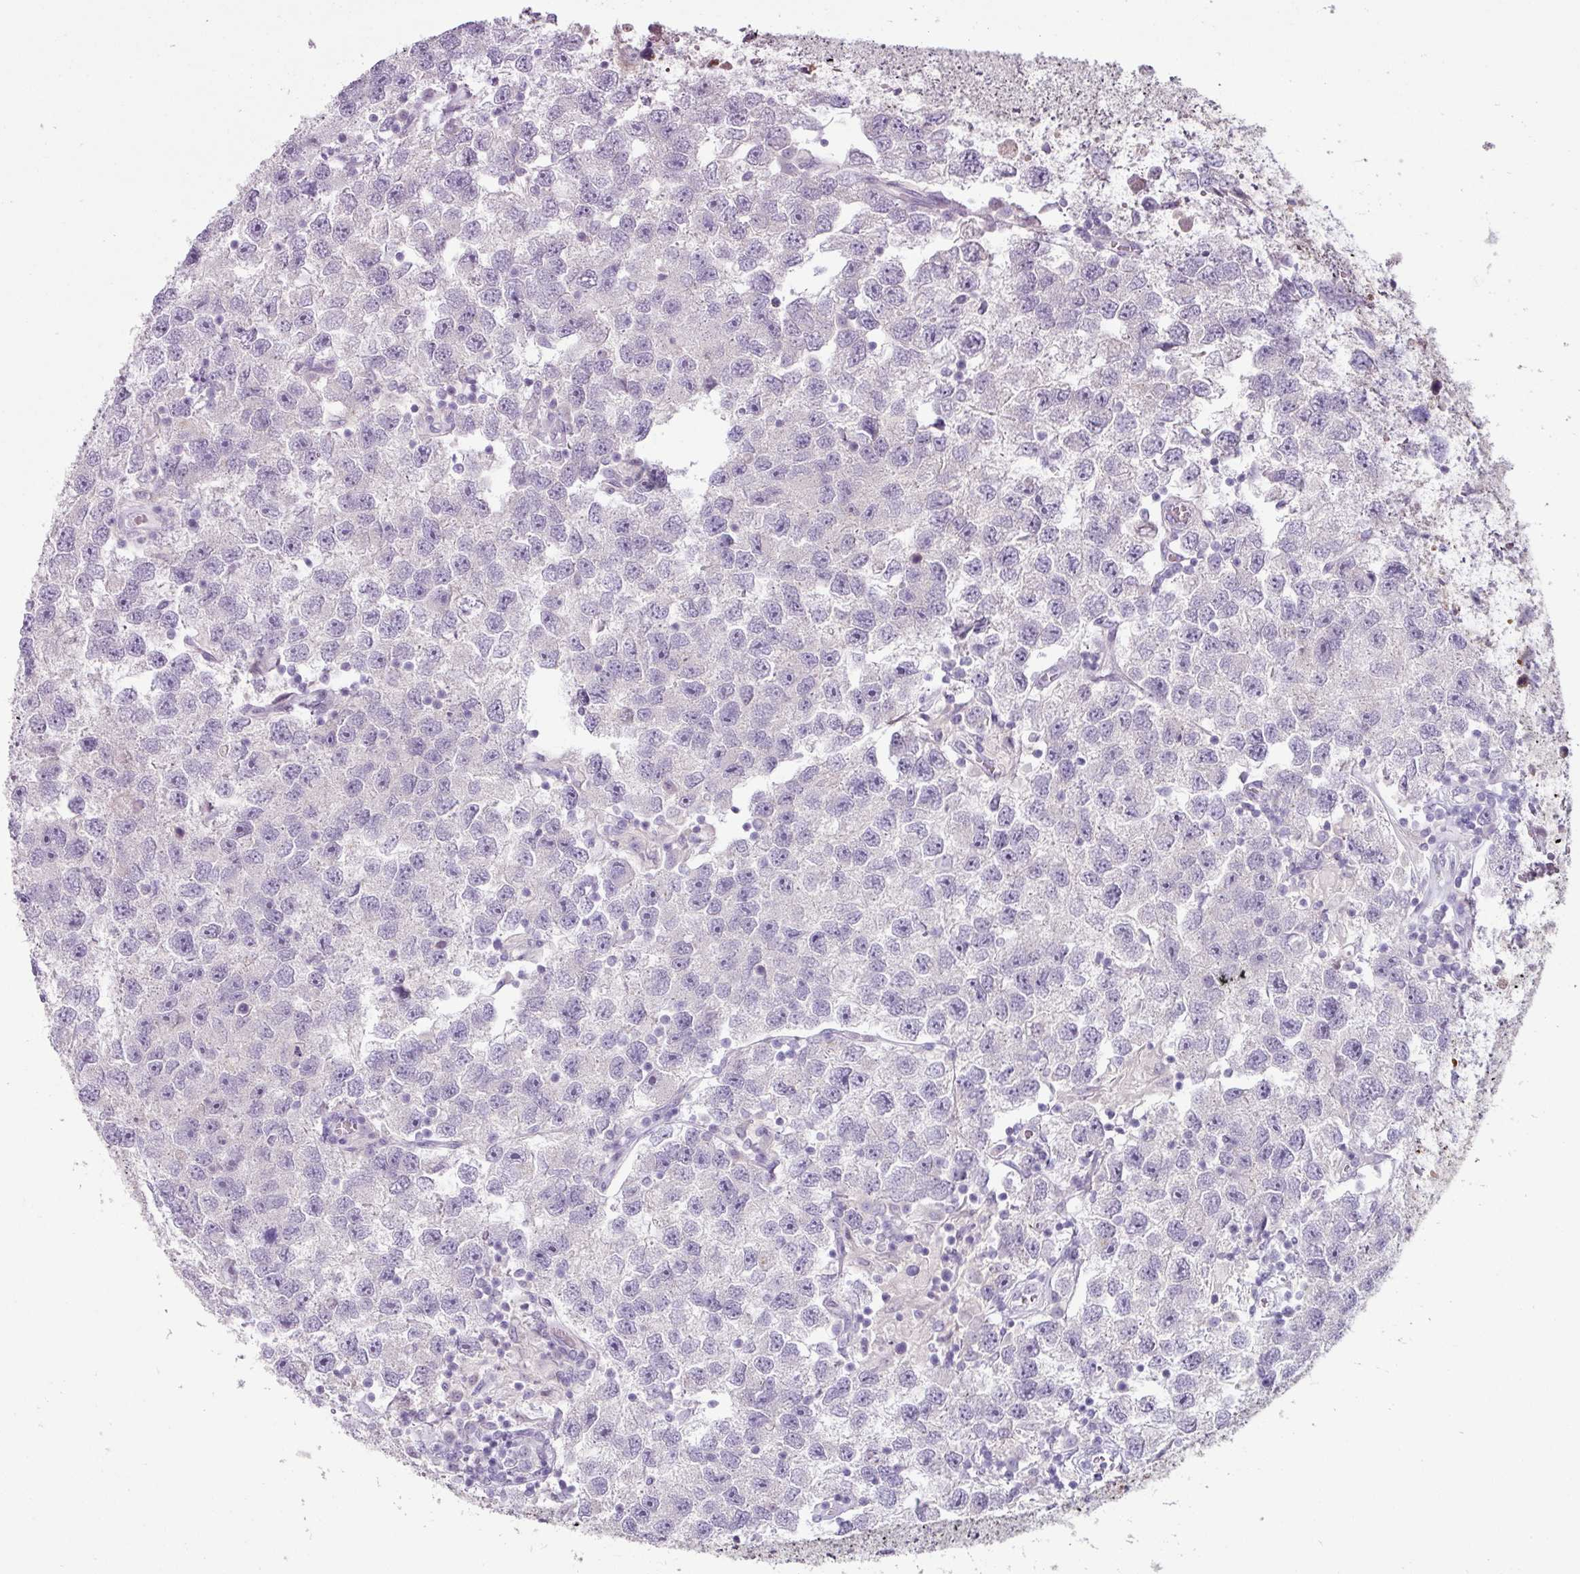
{"staining": {"intensity": "negative", "quantity": "none", "location": "none"}, "tissue": "testis cancer", "cell_type": "Tumor cells", "image_type": "cancer", "snomed": [{"axis": "morphology", "description": "Seminoma, NOS"}, {"axis": "topography", "description": "Testis"}], "caption": "This is an IHC image of seminoma (testis). There is no expression in tumor cells.", "gene": "MTMR14", "patient": {"sex": "male", "age": 26}}